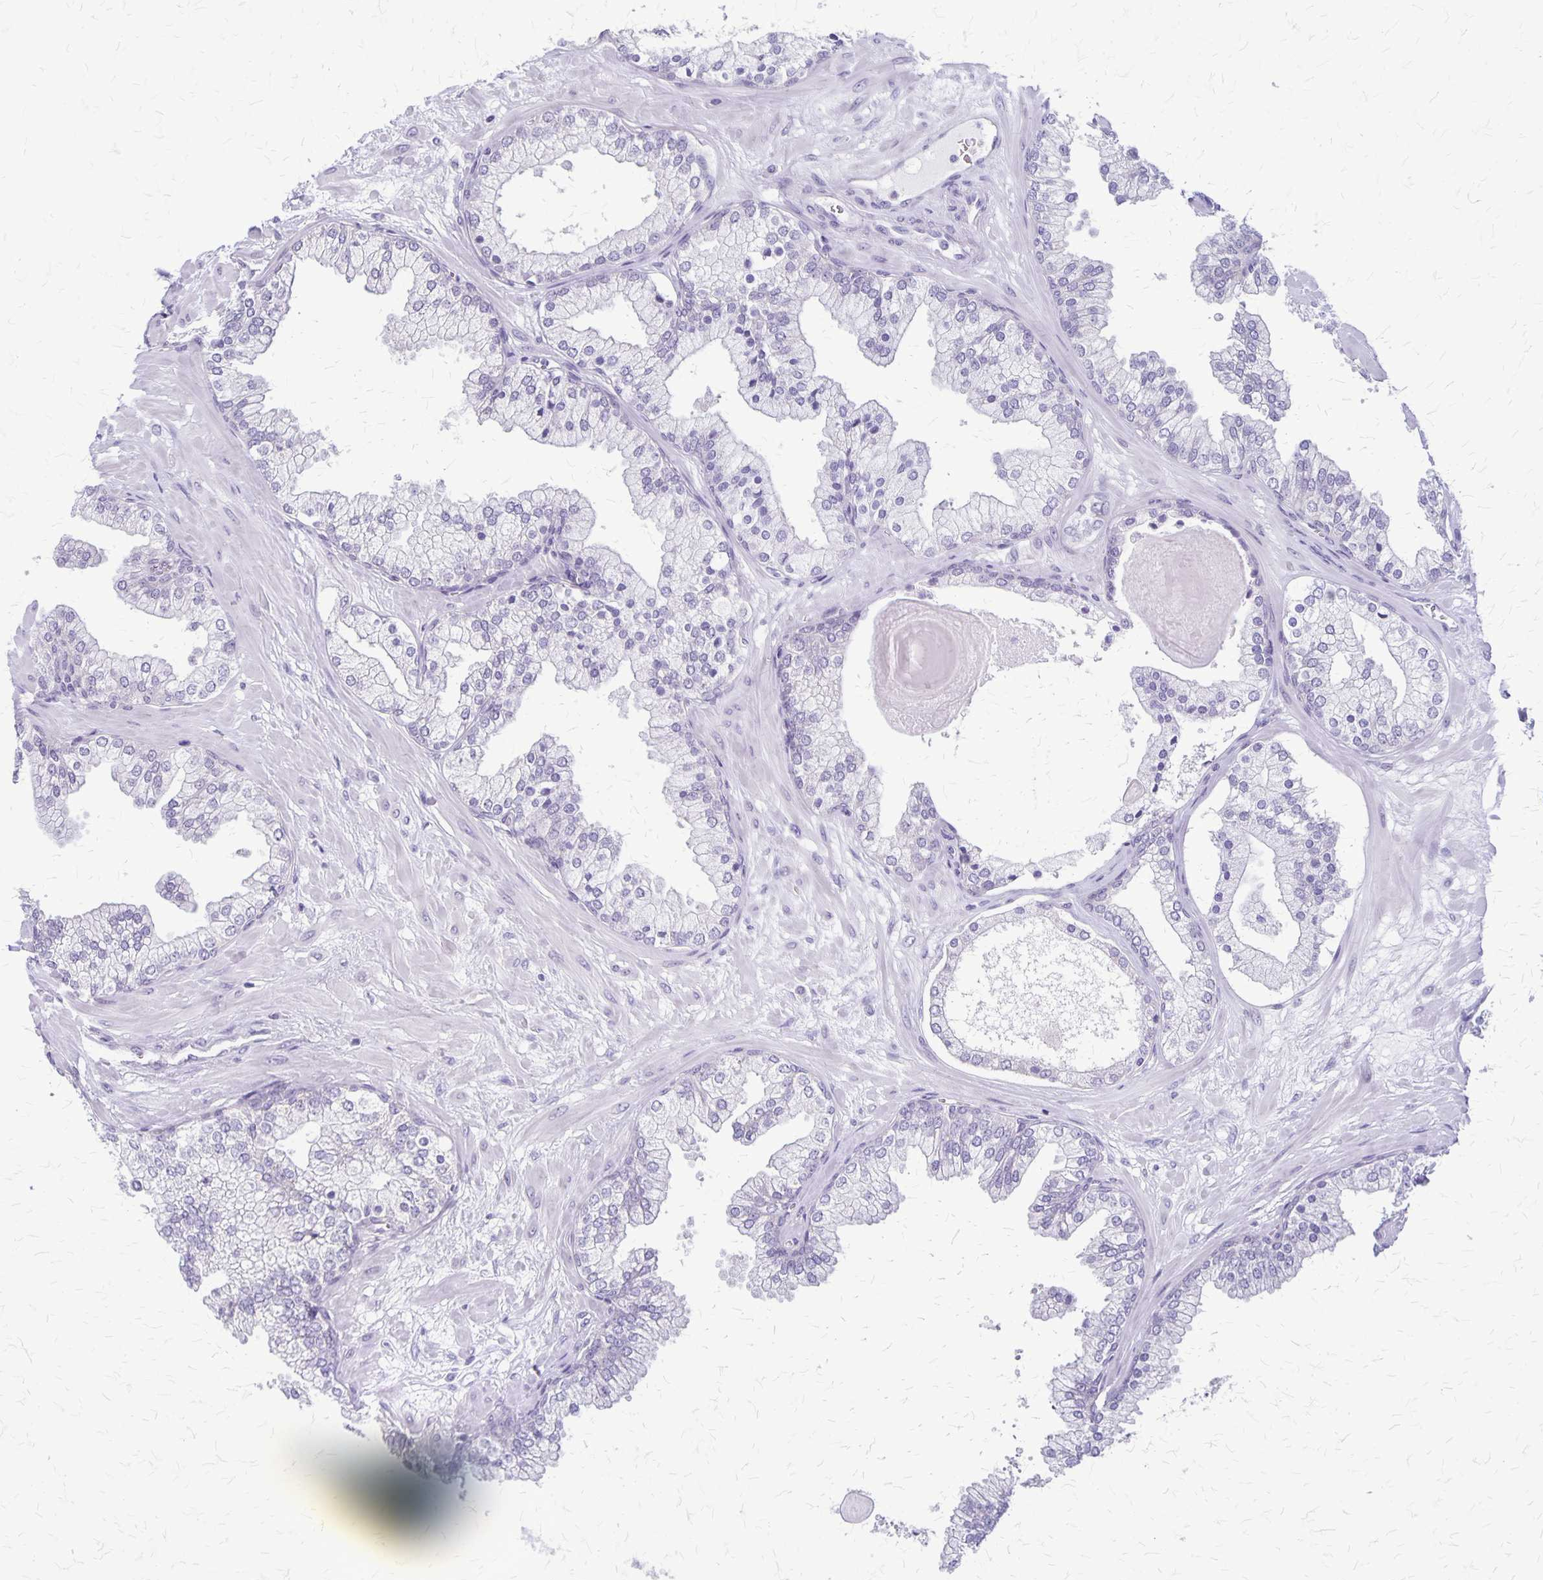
{"staining": {"intensity": "negative", "quantity": "none", "location": "none"}, "tissue": "prostate", "cell_type": "Glandular cells", "image_type": "normal", "snomed": [{"axis": "morphology", "description": "Normal tissue, NOS"}, {"axis": "topography", "description": "Prostate"}, {"axis": "topography", "description": "Peripheral nerve tissue"}], "caption": "Protein analysis of benign prostate demonstrates no significant expression in glandular cells.", "gene": "PLXNB3", "patient": {"sex": "male", "age": 61}}